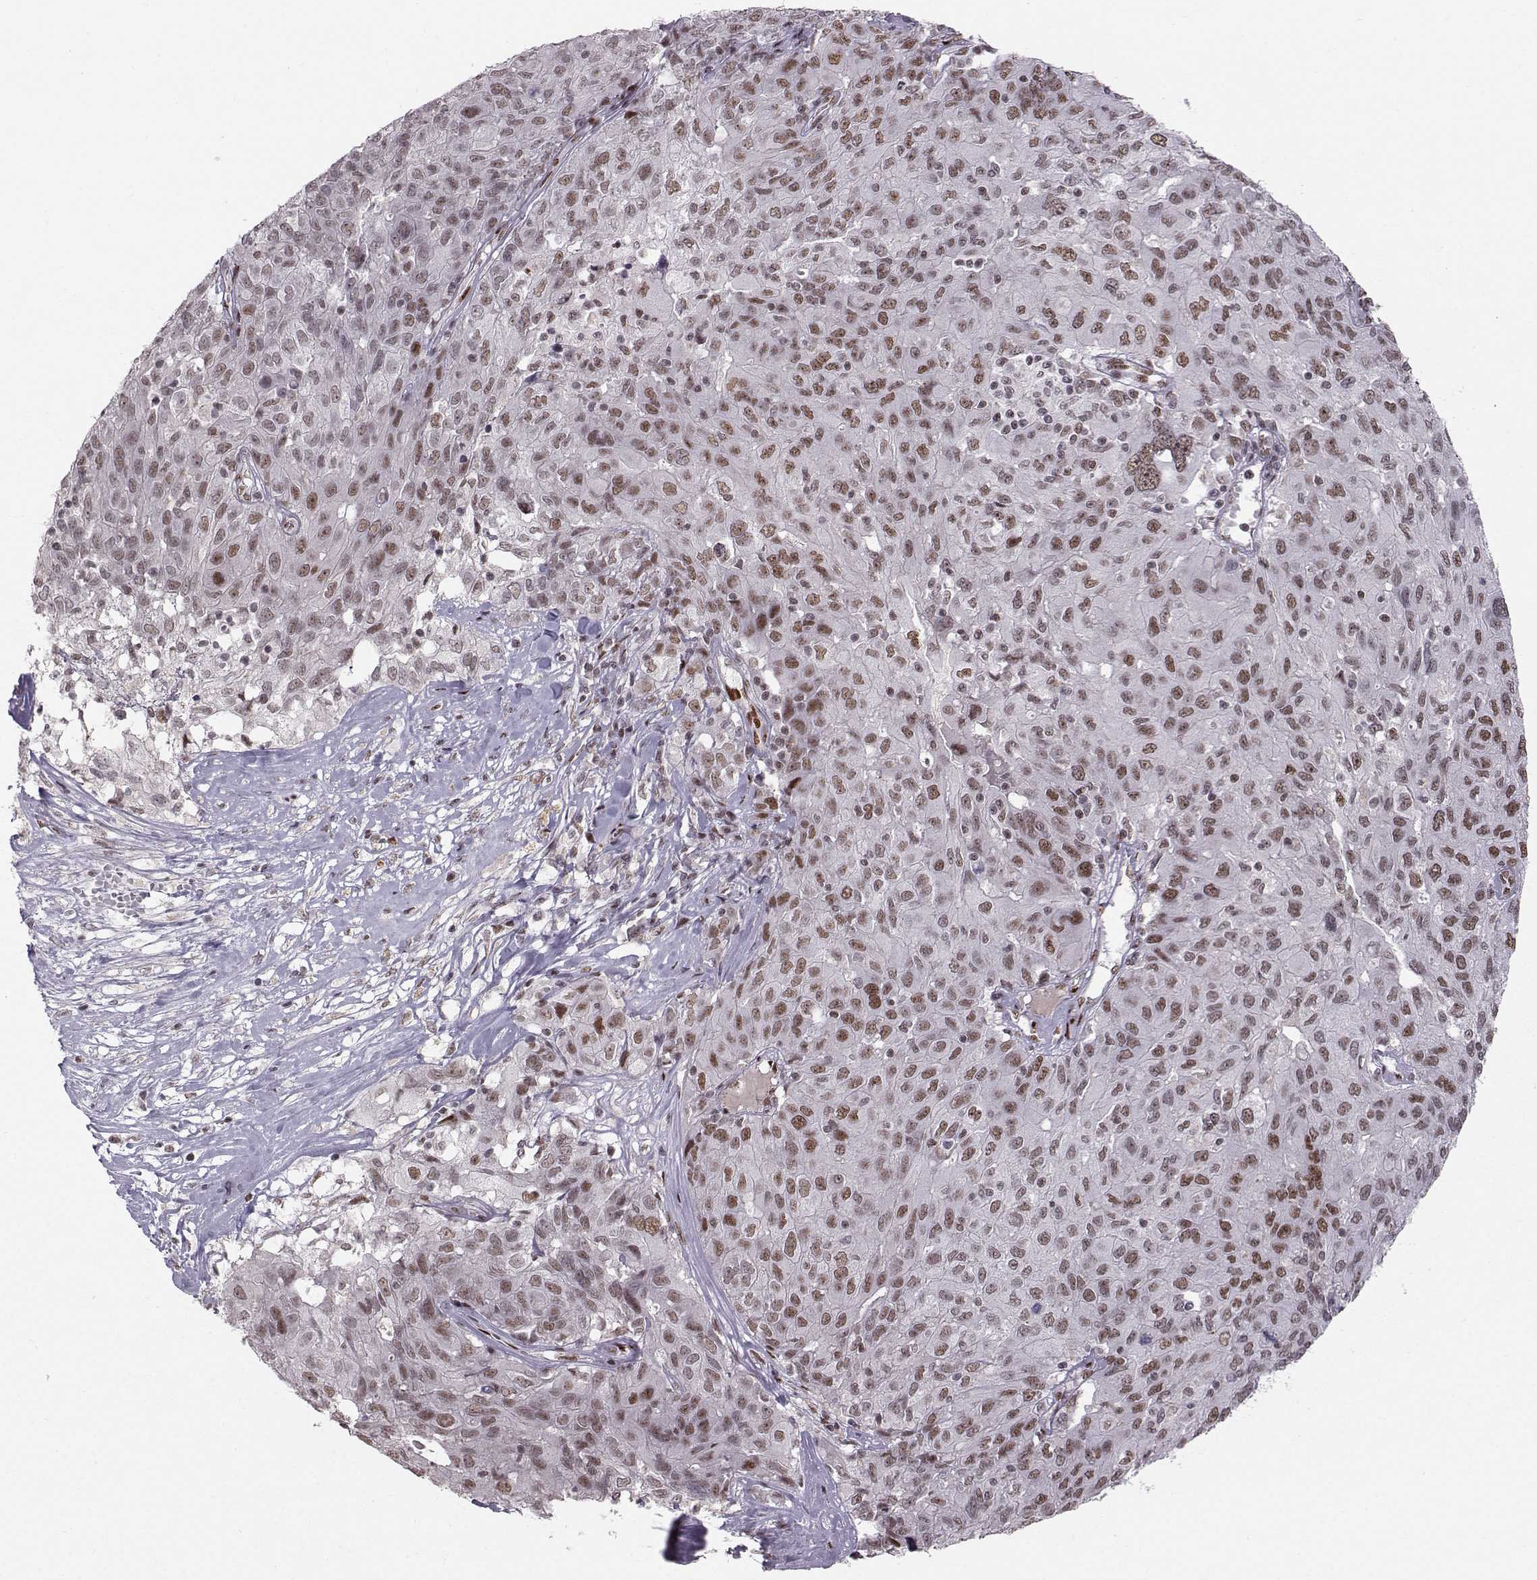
{"staining": {"intensity": "moderate", "quantity": ">75%", "location": "nuclear"}, "tissue": "ovarian cancer", "cell_type": "Tumor cells", "image_type": "cancer", "snomed": [{"axis": "morphology", "description": "Carcinoma, endometroid"}, {"axis": "topography", "description": "Ovary"}], "caption": "Immunohistochemistry (IHC) histopathology image of human ovarian cancer stained for a protein (brown), which demonstrates medium levels of moderate nuclear expression in approximately >75% of tumor cells.", "gene": "SNAPC2", "patient": {"sex": "female", "age": 50}}